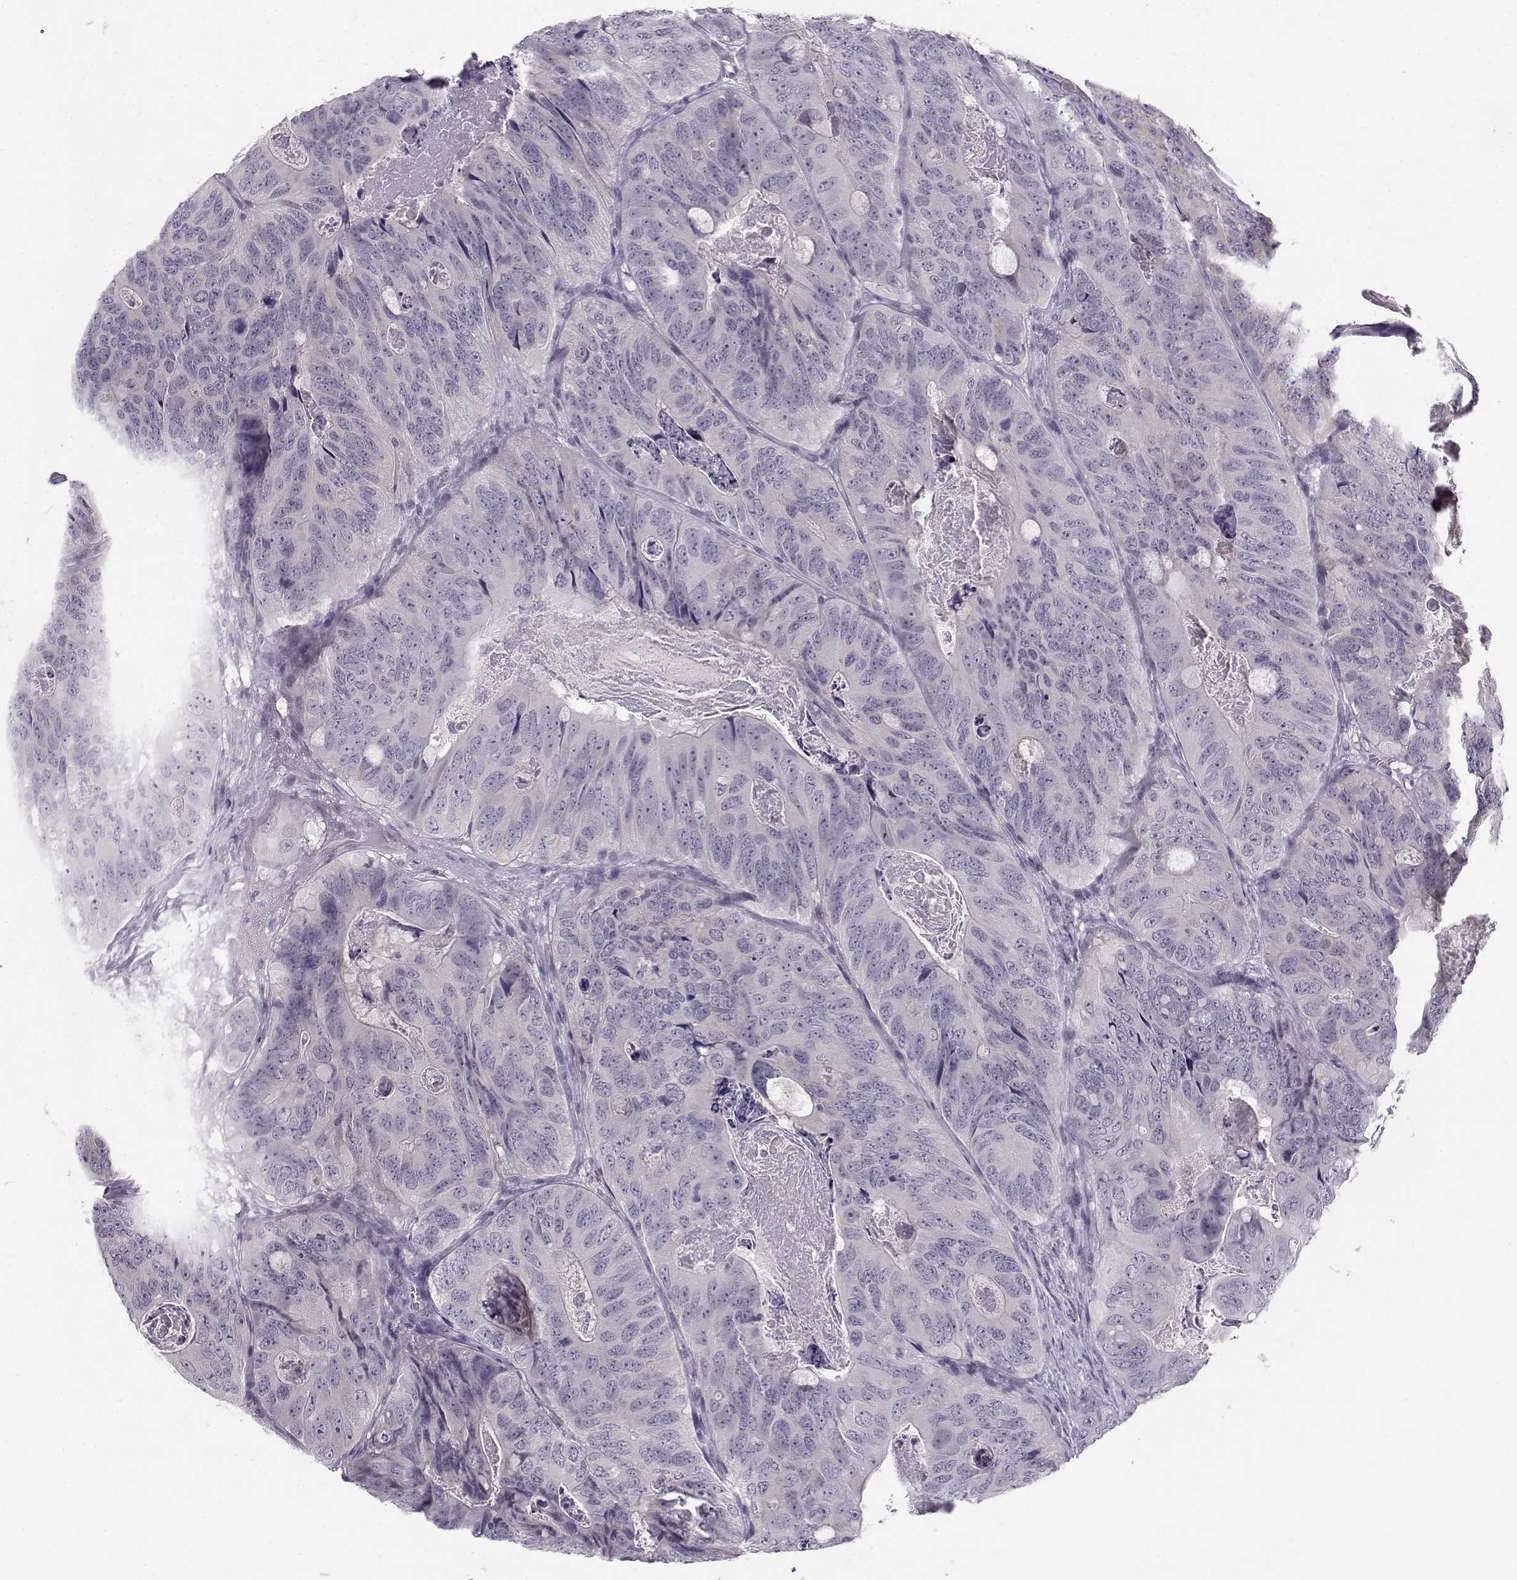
{"staining": {"intensity": "negative", "quantity": "none", "location": "none"}, "tissue": "colorectal cancer", "cell_type": "Tumor cells", "image_type": "cancer", "snomed": [{"axis": "morphology", "description": "Adenocarcinoma, NOS"}, {"axis": "topography", "description": "Colon"}], "caption": "High power microscopy photomicrograph of an IHC image of colorectal cancer, revealing no significant positivity in tumor cells.", "gene": "C16orf86", "patient": {"sex": "male", "age": 79}}